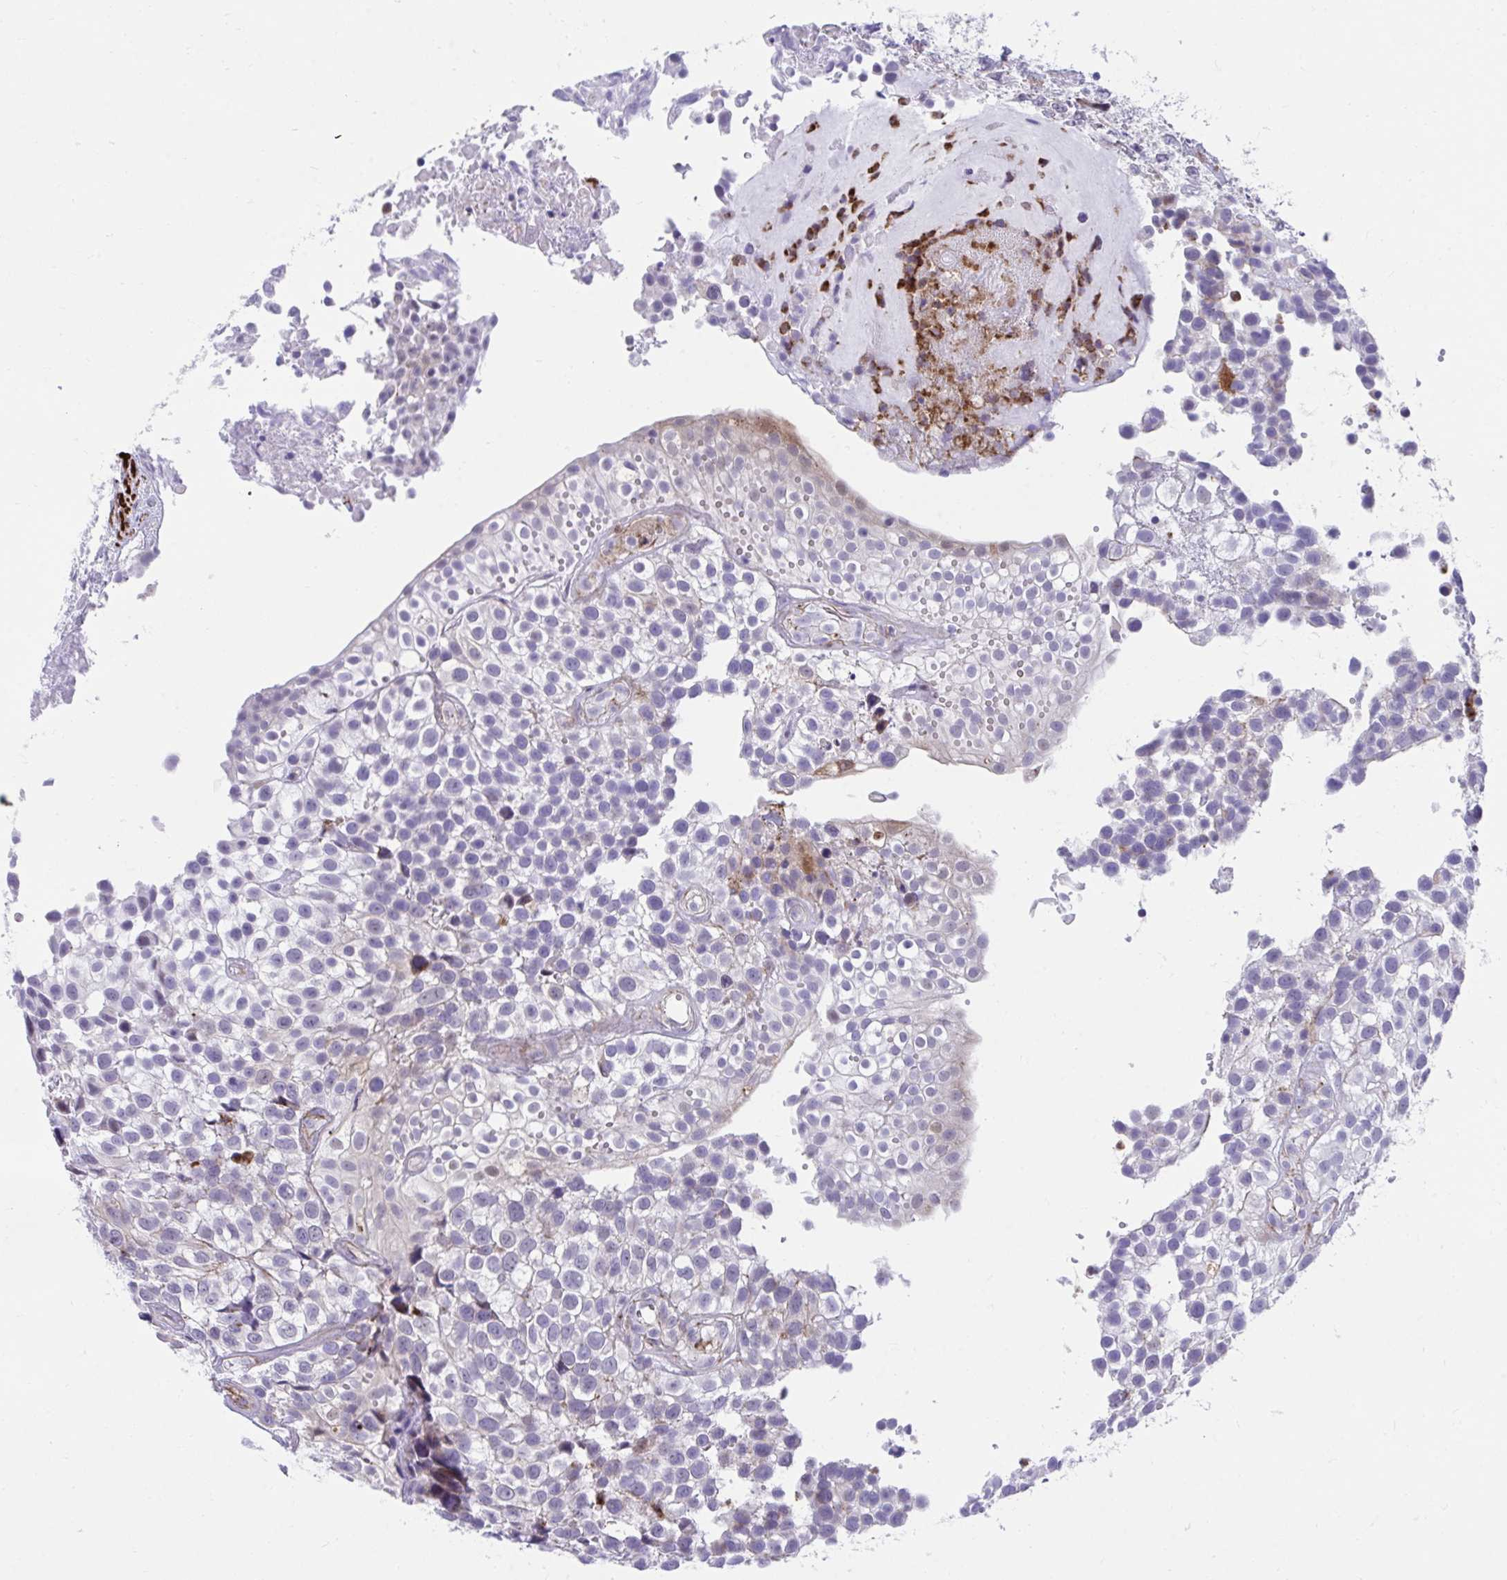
{"staining": {"intensity": "negative", "quantity": "none", "location": "none"}, "tissue": "urothelial cancer", "cell_type": "Tumor cells", "image_type": "cancer", "snomed": [{"axis": "morphology", "description": "Urothelial carcinoma, High grade"}, {"axis": "topography", "description": "Urinary bladder"}], "caption": "Tumor cells show no significant positivity in urothelial cancer.", "gene": "CSTB", "patient": {"sex": "male", "age": 56}}